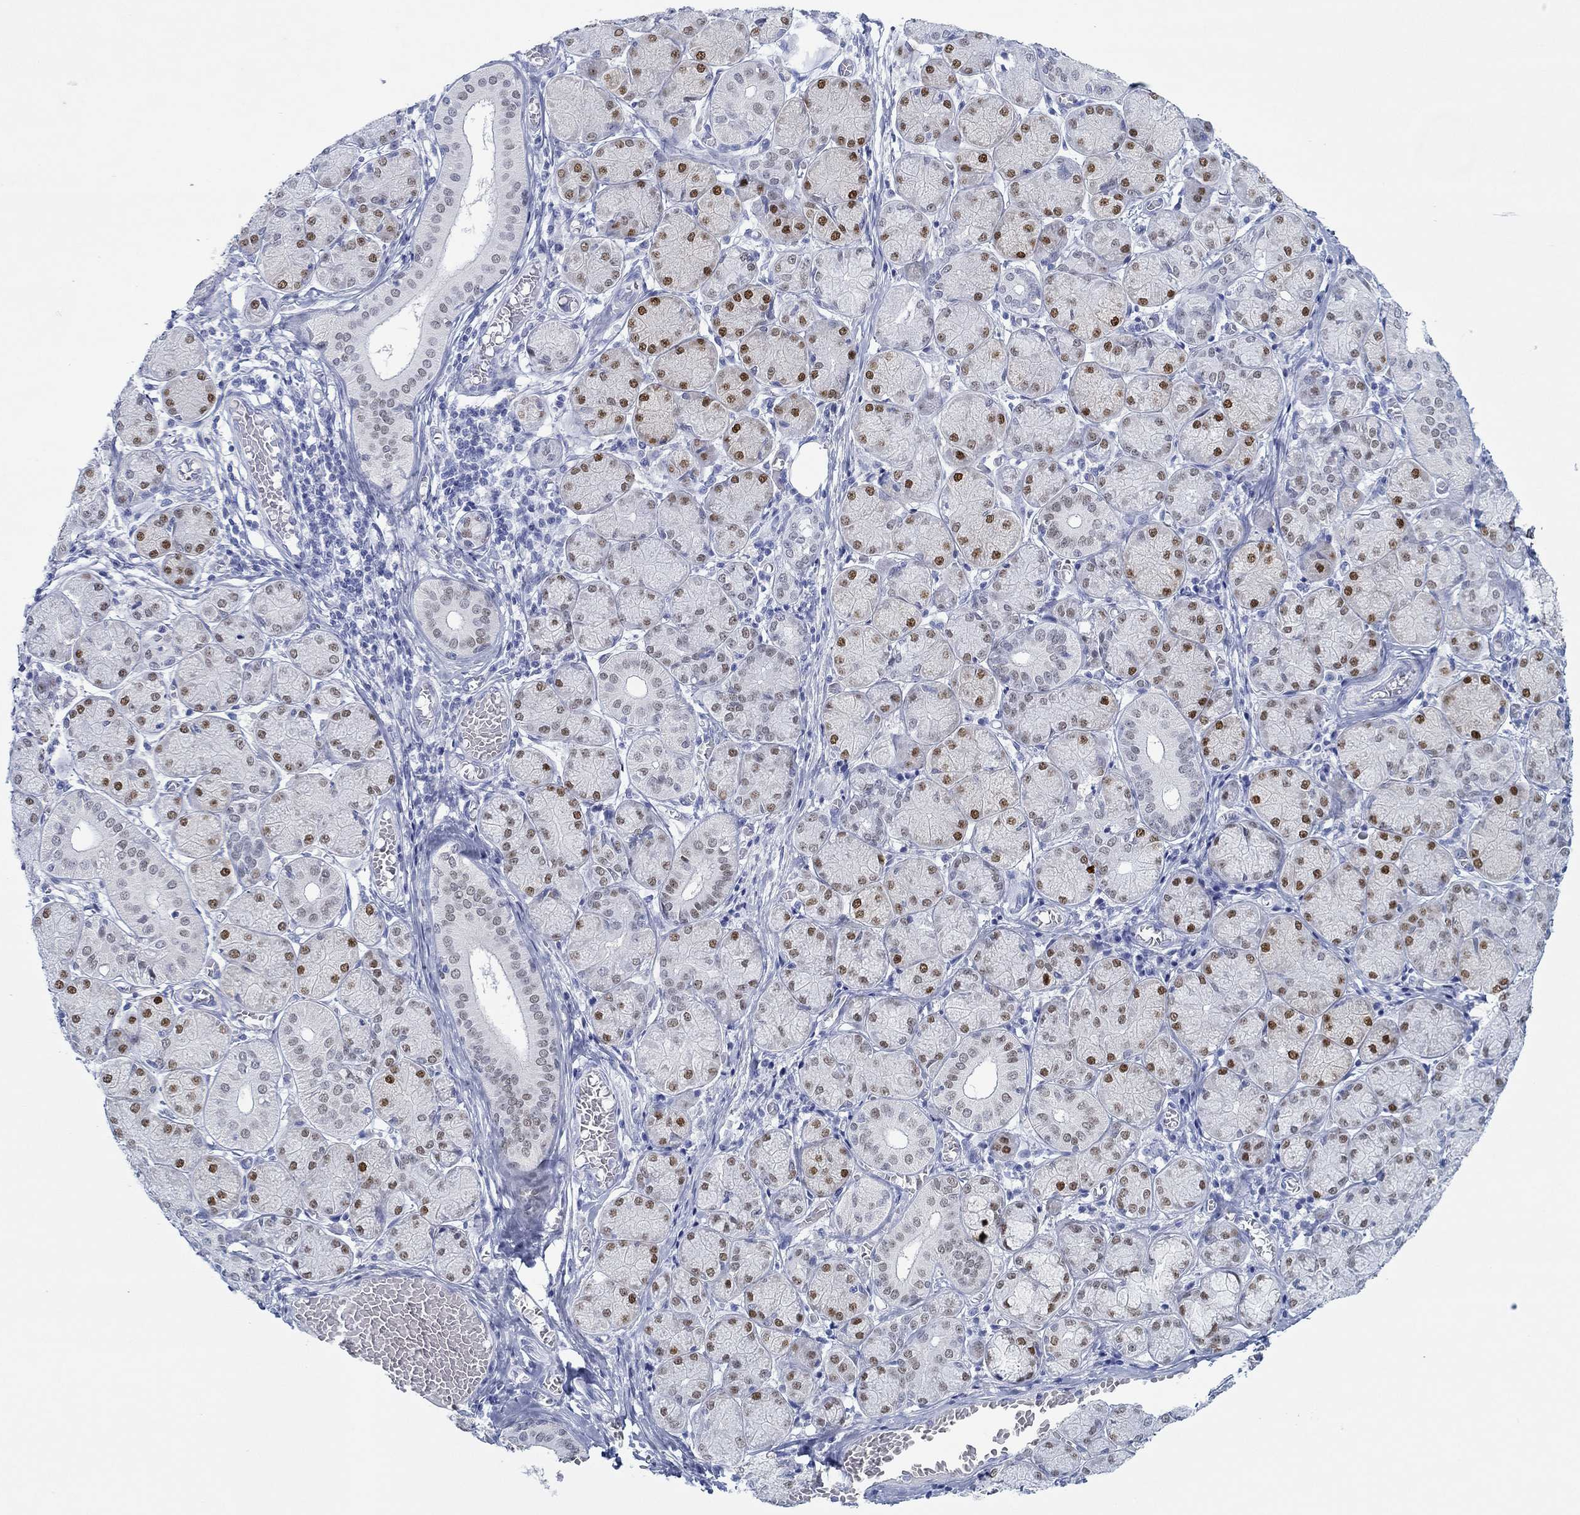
{"staining": {"intensity": "strong", "quantity": "25%-75%", "location": "nuclear"}, "tissue": "salivary gland", "cell_type": "Glandular cells", "image_type": "normal", "snomed": [{"axis": "morphology", "description": "Normal tissue, NOS"}, {"axis": "topography", "description": "Salivary gland"}, {"axis": "topography", "description": "Peripheral nerve tissue"}], "caption": "Glandular cells show strong nuclear expression in approximately 25%-75% of cells in normal salivary gland. The staining was performed using DAB, with brown indicating positive protein expression. Nuclei are stained blue with hematoxylin.", "gene": "PAX9", "patient": {"sex": "female", "age": 24}}